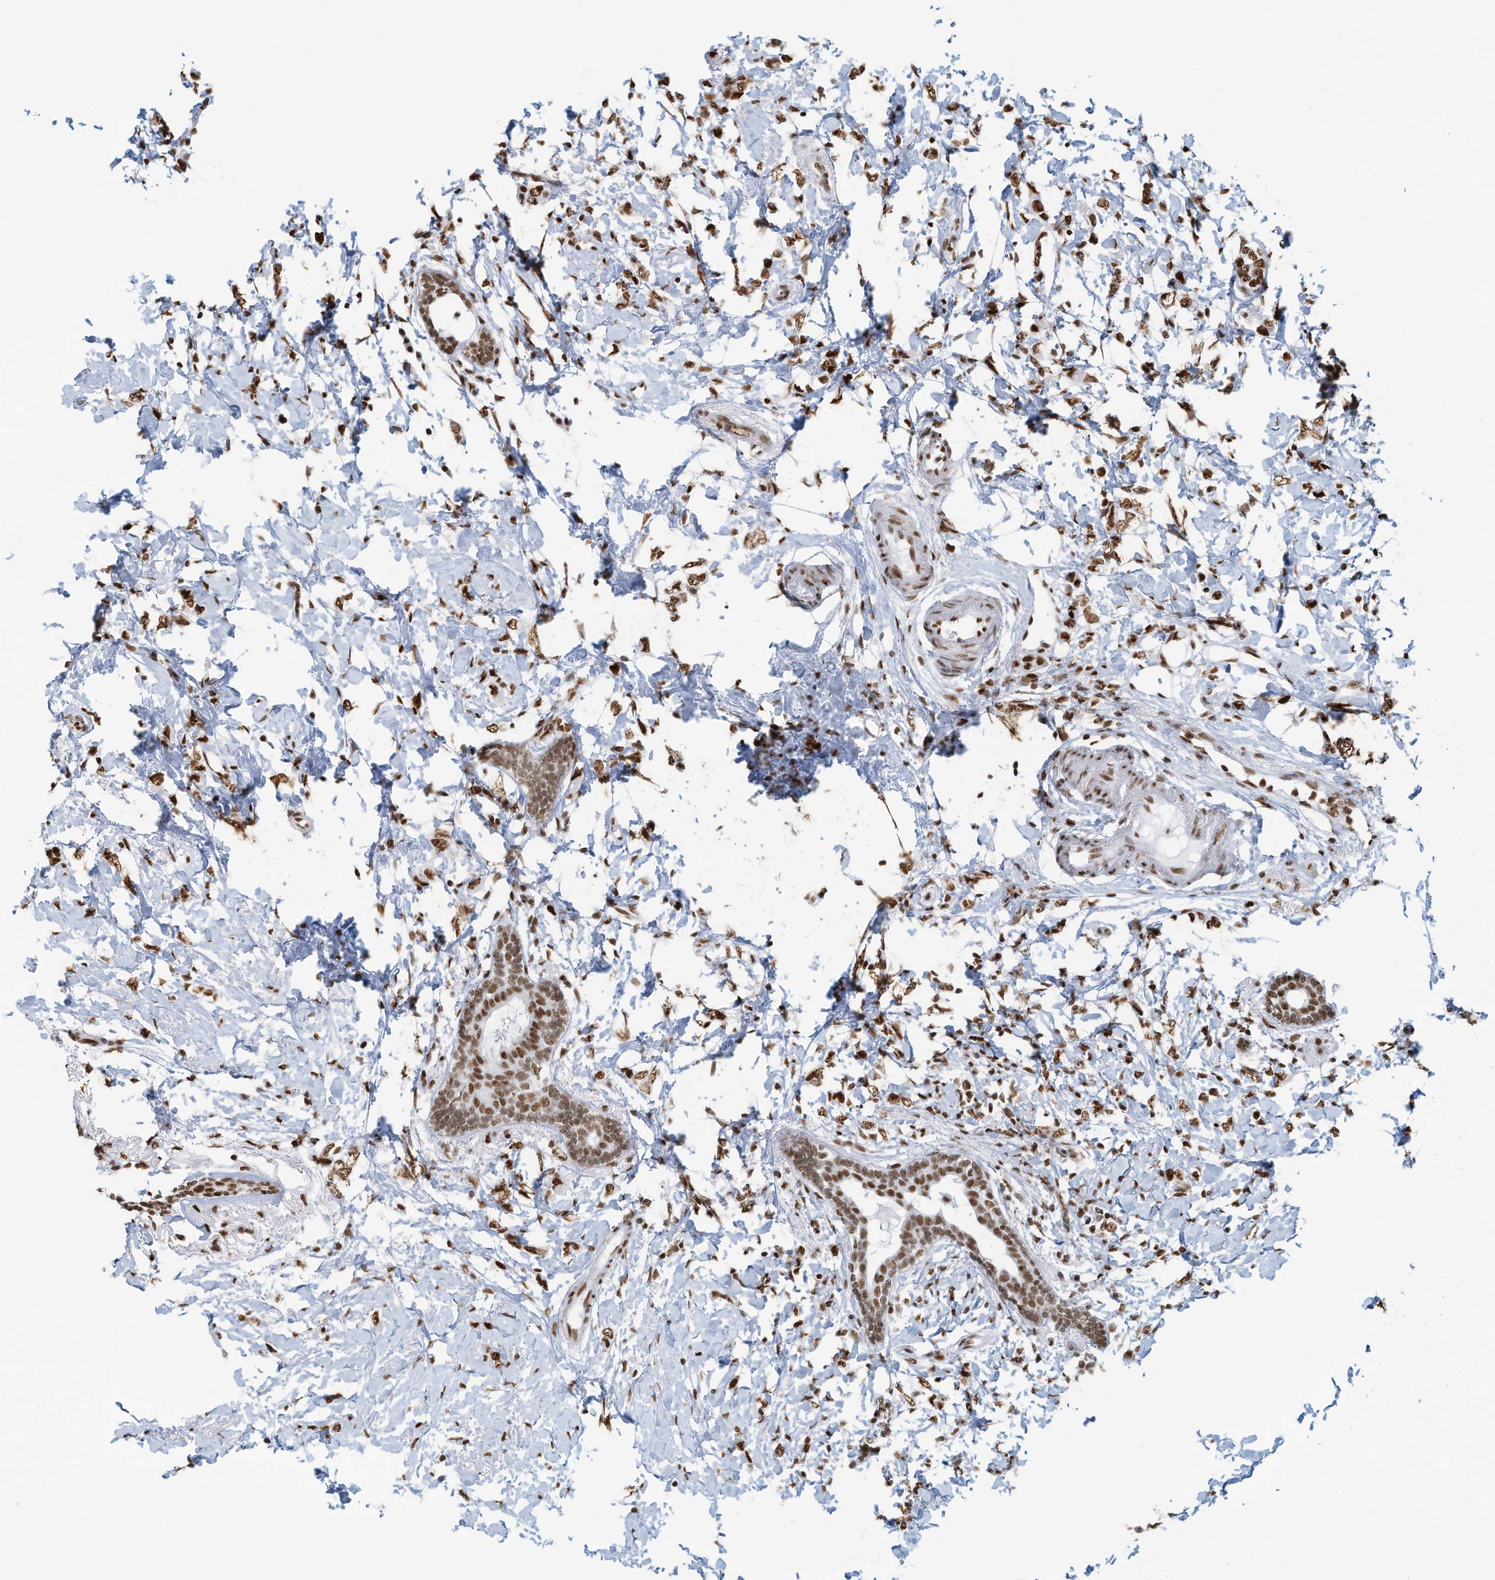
{"staining": {"intensity": "strong", "quantity": ">75%", "location": "nuclear"}, "tissue": "breast cancer", "cell_type": "Tumor cells", "image_type": "cancer", "snomed": [{"axis": "morphology", "description": "Normal tissue, NOS"}, {"axis": "morphology", "description": "Lobular carcinoma"}, {"axis": "topography", "description": "Breast"}], "caption": "Human breast cancer stained for a protein (brown) displays strong nuclear positive positivity in approximately >75% of tumor cells.", "gene": "SARNP", "patient": {"sex": "female", "age": 47}}